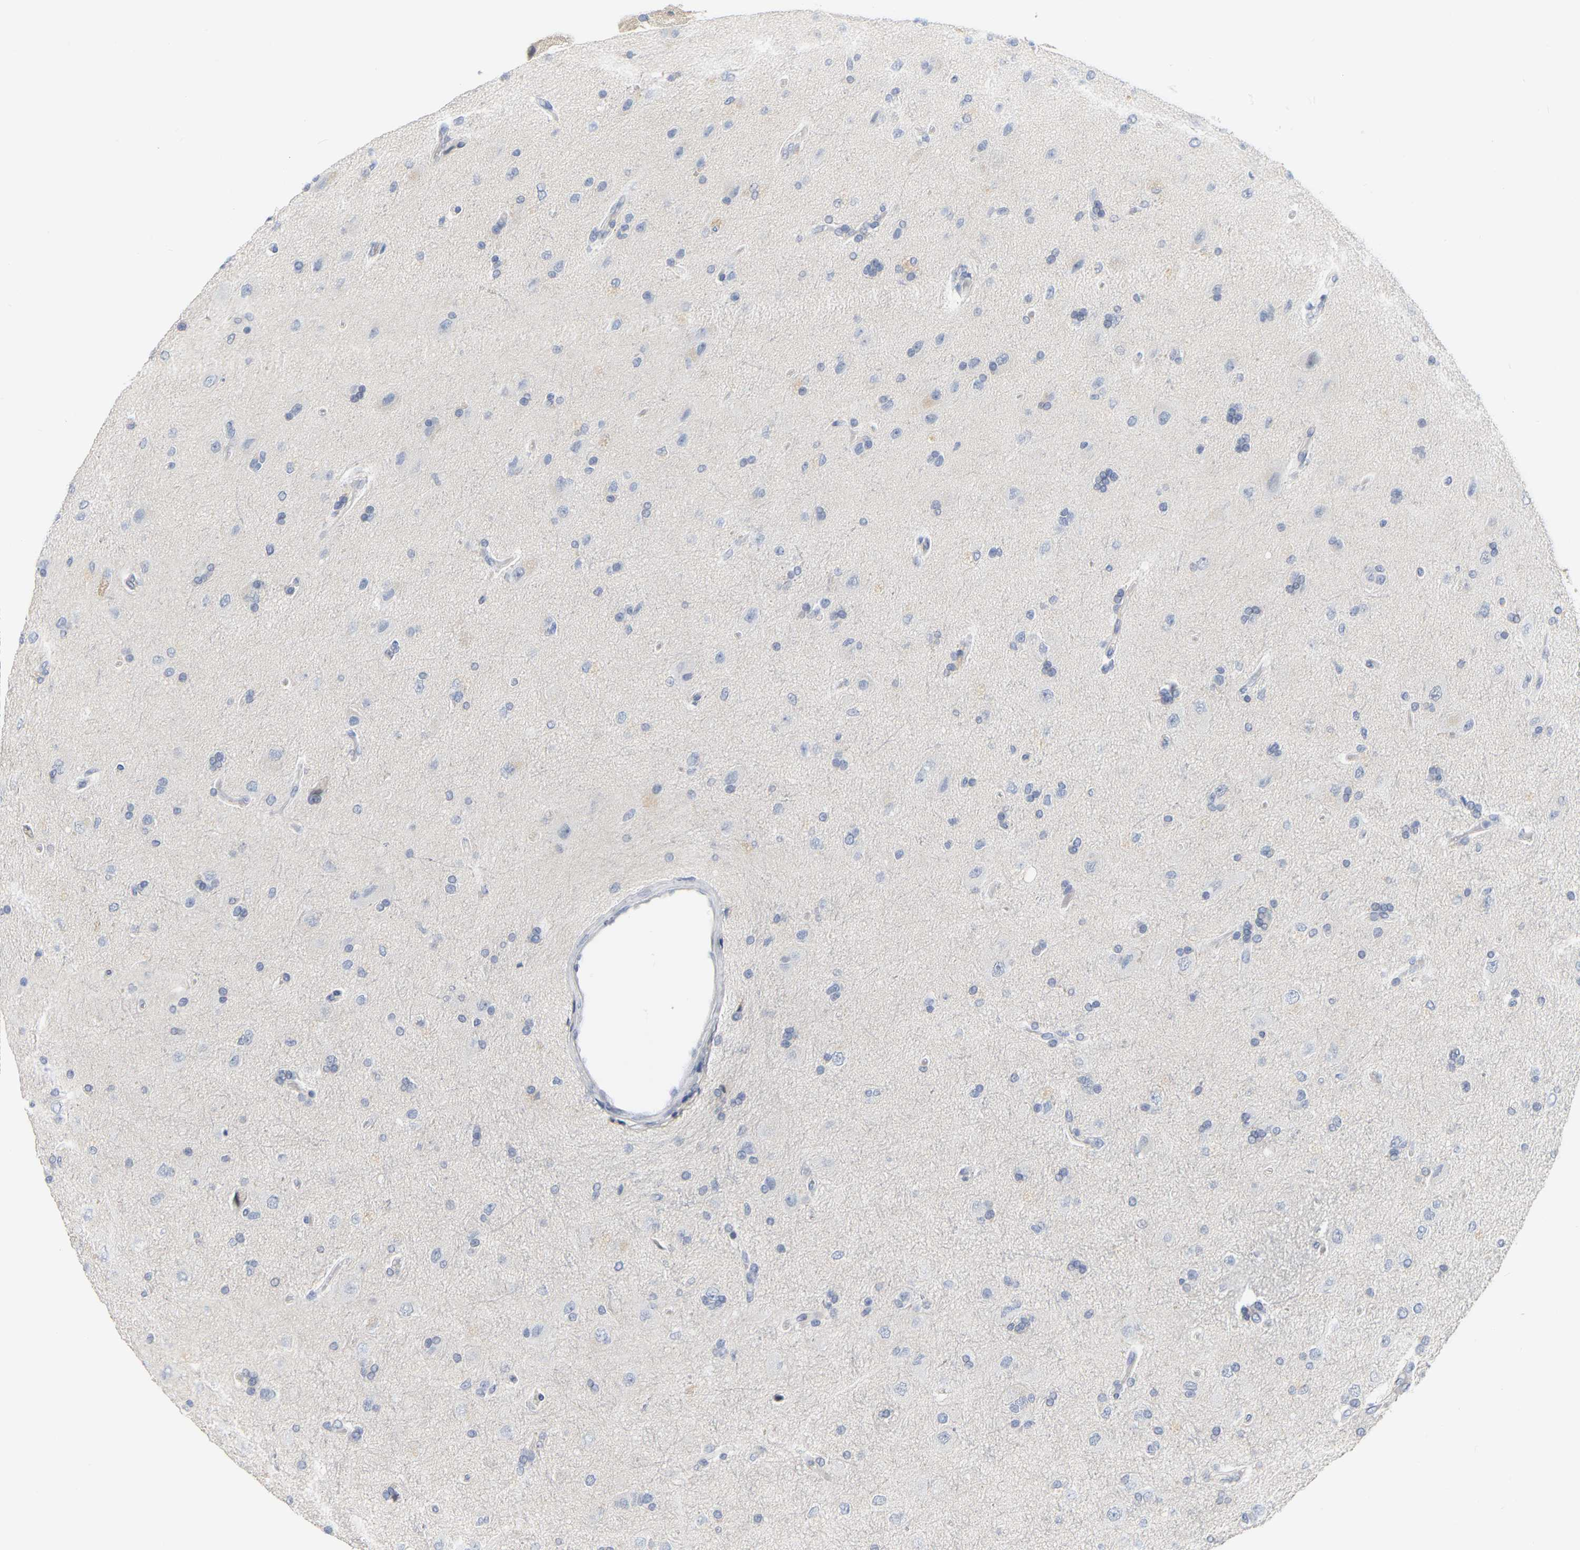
{"staining": {"intensity": "negative", "quantity": "none", "location": "none"}, "tissue": "glioma", "cell_type": "Tumor cells", "image_type": "cancer", "snomed": [{"axis": "morphology", "description": "Glioma, malignant, High grade"}, {"axis": "topography", "description": "Brain"}], "caption": "Immunohistochemical staining of human malignant glioma (high-grade) displays no significant positivity in tumor cells.", "gene": "KRT76", "patient": {"sex": "male", "age": 72}}